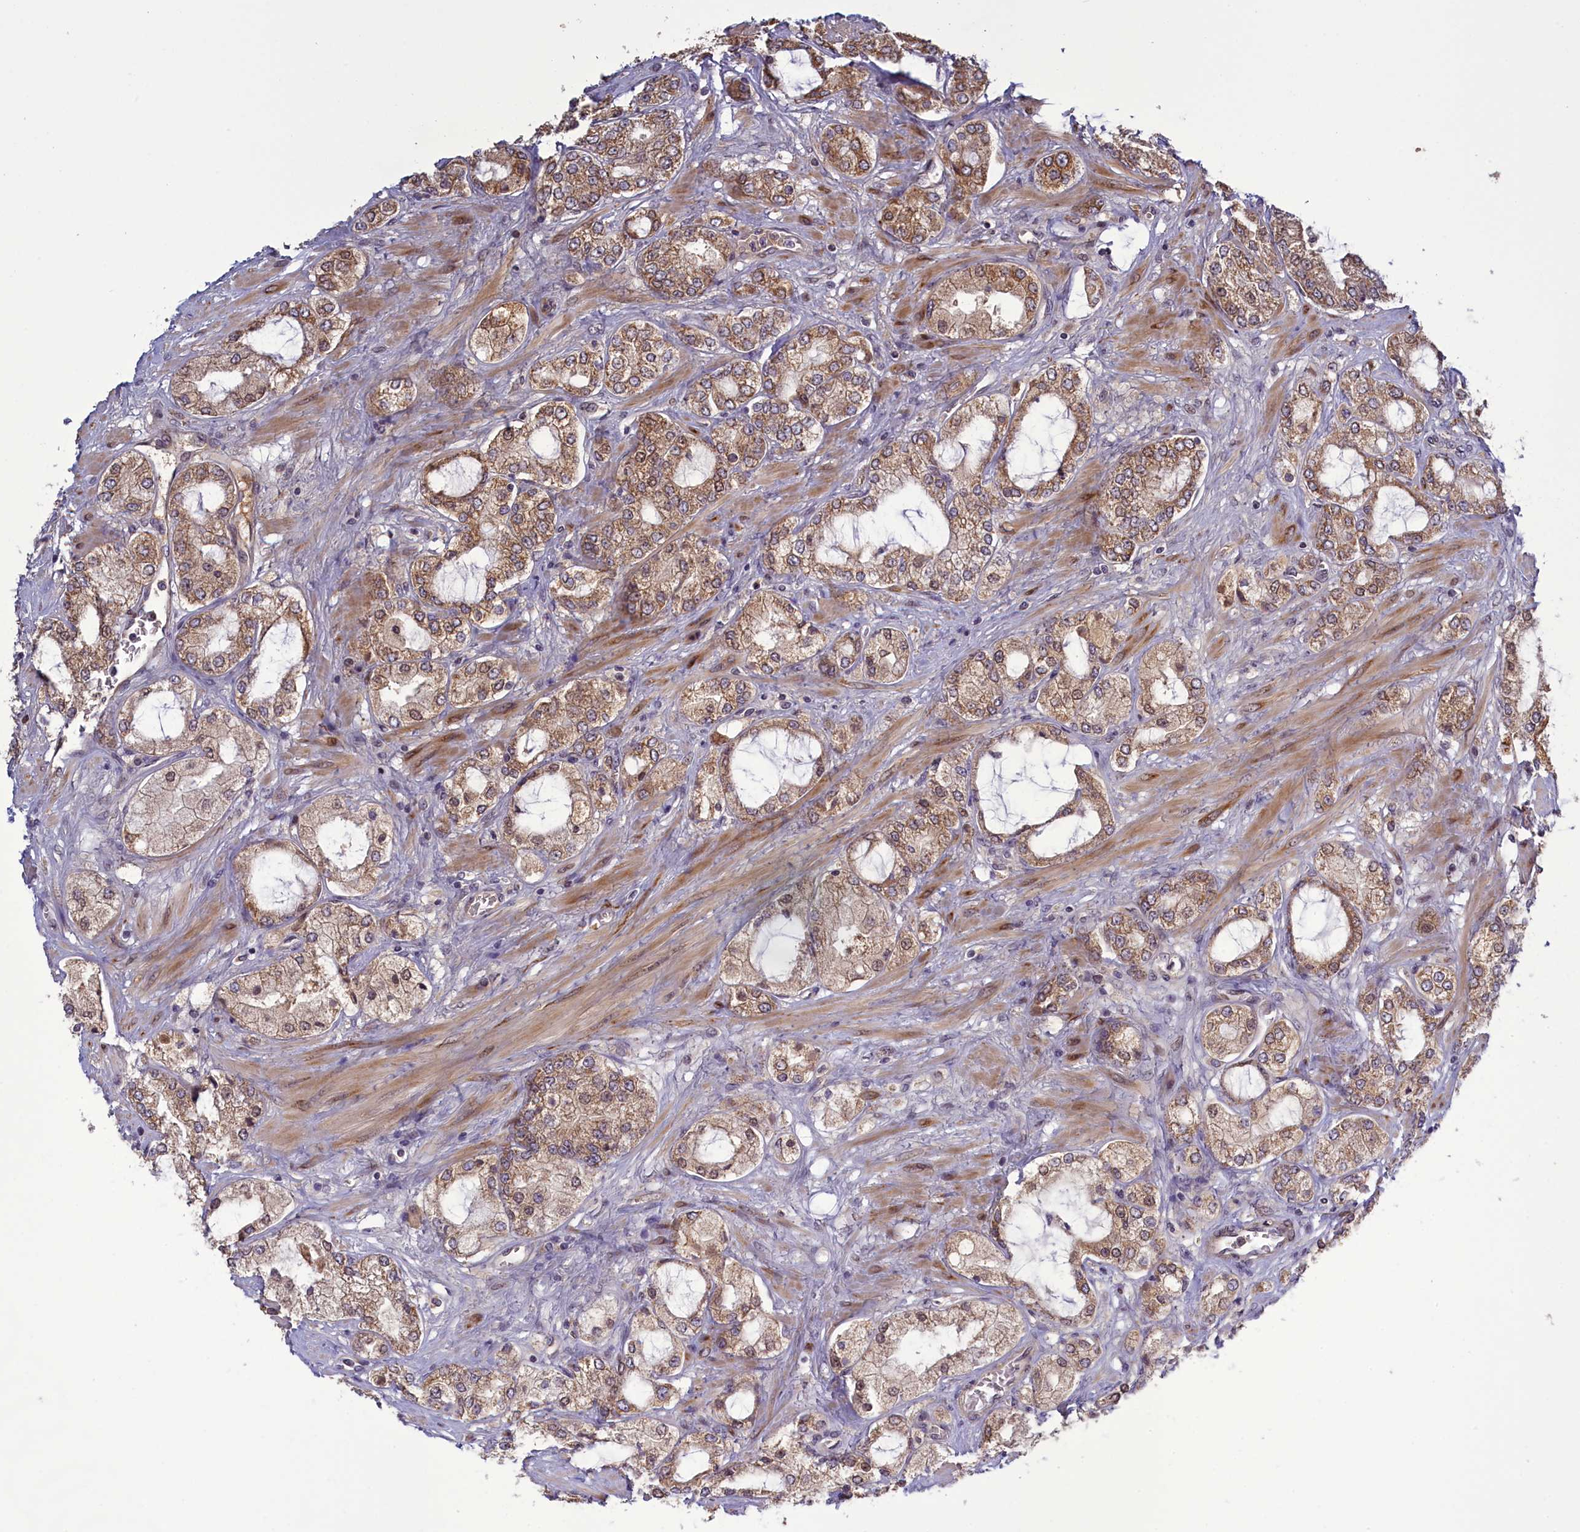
{"staining": {"intensity": "moderate", "quantity": ">75%", "location": "cytoplasmic/membranous"}, "tissue": "prostate cancer", "cell_type": "Tumor cells", "image_type": "cancer", "snomed": [{"axis": "morphology", "description": "Adenocarcinoma, High grade"}, {"axis": "topography", "description": "Prostate"}], "caption": "IHC micrograph of neoplastic tissue: human prostate cancer stained using IHC exhibits medium levels of moderate protein expression localized specifically in the cytoplasmic/membranous of tumor cells, appearing as a cytoplasmic/membranous brown color.", "gene": "RRAD", "patient": {"sex": "male", "age": 64}}